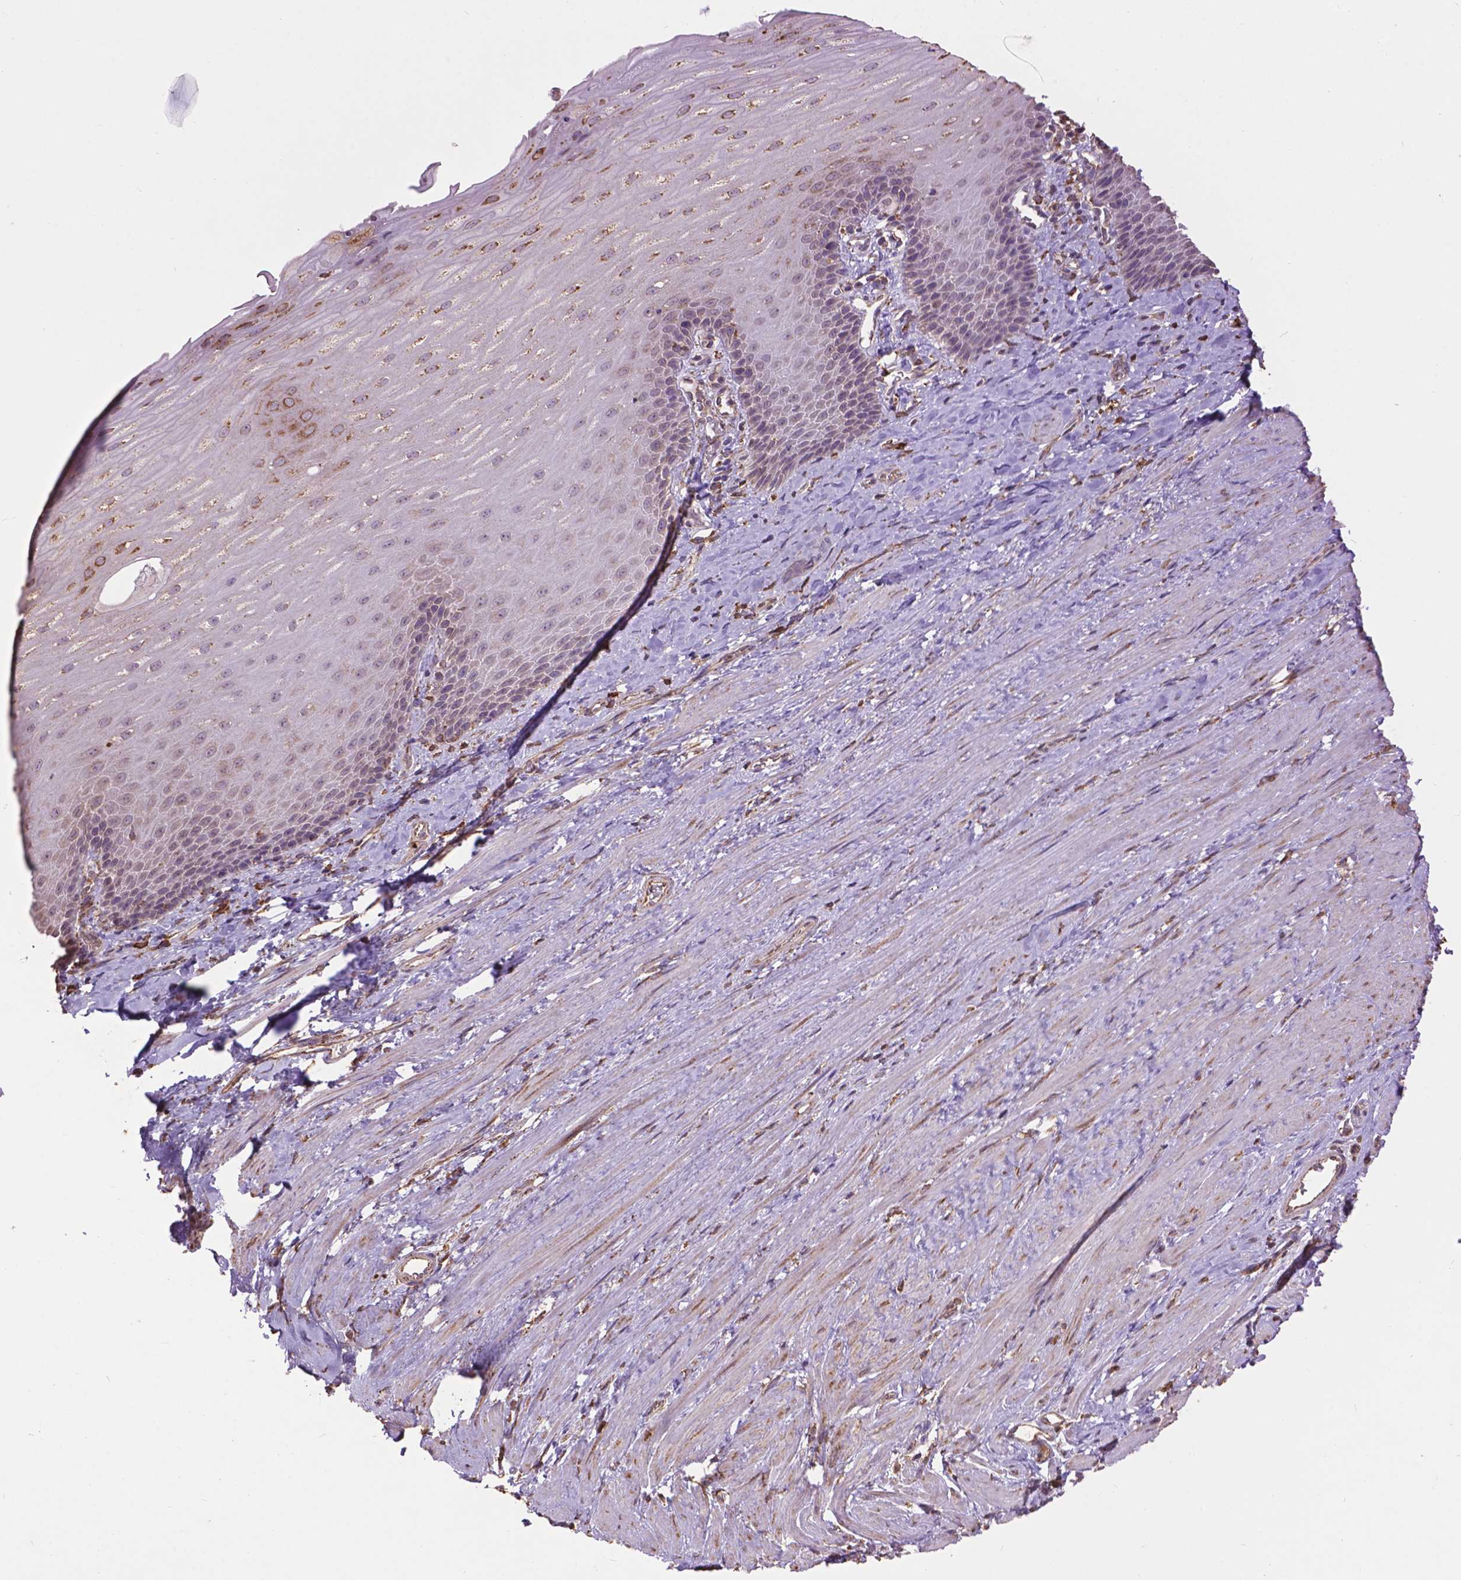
{"staining": {"intensity": "weak", "quantity": "<25%", "location": "cytoplasmic/membranous"}, "tissue": "esophagus", "cell_type": "Squamous epithelial cells", "image_type": "normal", "snomed": [{"axis": "morphology", "description": "Normal tissue, NOS"}, {"axis": "topography", "description": "Esophagus"}], "caption": "Immunohistochemistry (IHC) of benign human esophagus demonstrates no staining in squamous epithelial cells.", "gene": "PPP2R5E", "patient": {"sex": "male", "age": 64}}